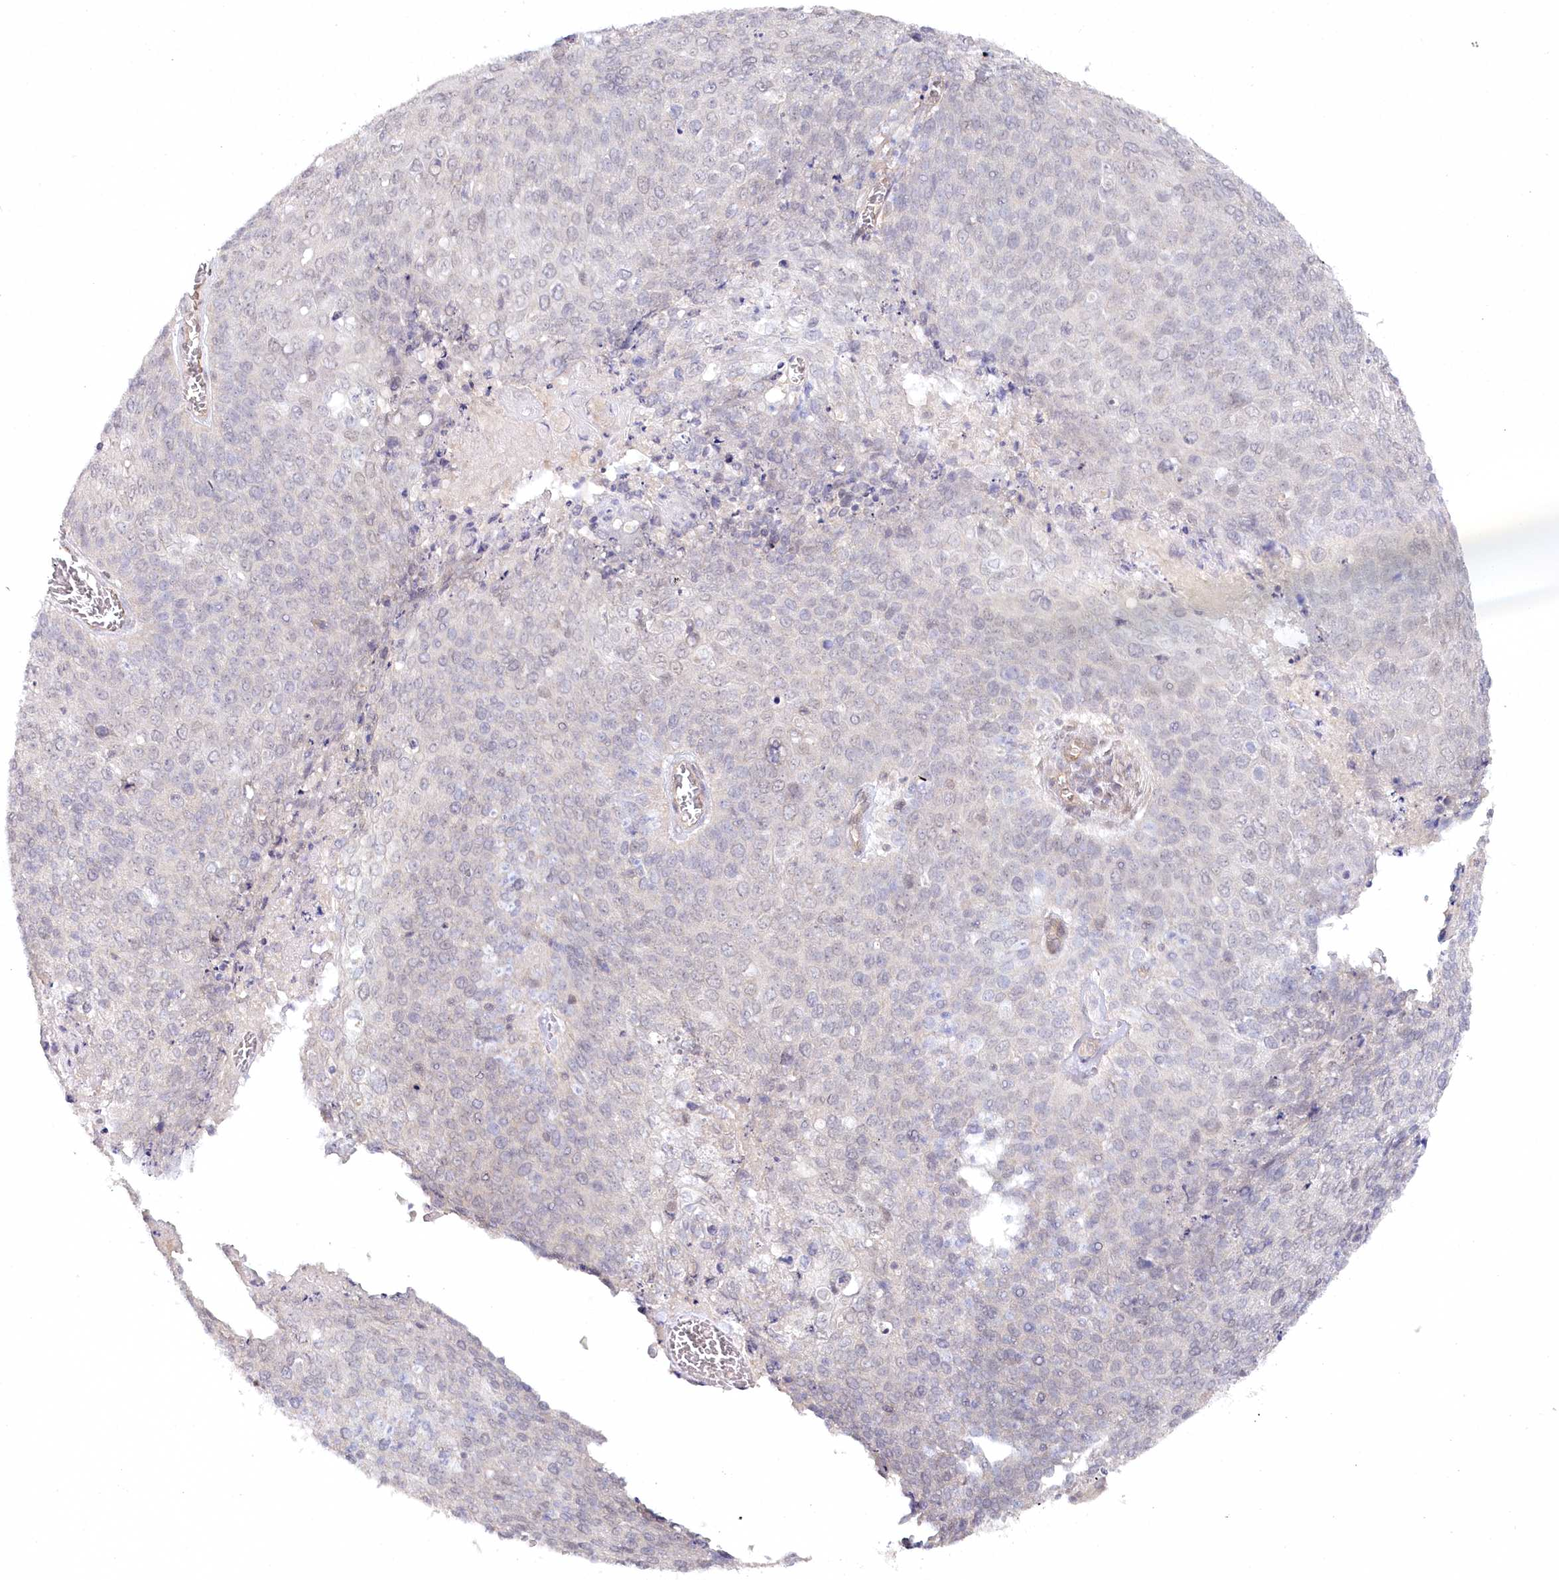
{"staining": {"intensity": "negative", "quantity": "none", "location": "none"}, "tissue": "cervical cancer", "cell_type": "Tumor cells", "image_type": "cancer", "snomed": [{"axis": "morphology", "description": "Squamous cell carcinoma, NOS"}, {"axis": "topography", "description": "Cervix"}], "caption": "Immunohistochemical staining of human cervical squamous cell carcinoma reveals no significant expression in tumor cells.", "gene": "AAMDC", "patient": {"sex": "female", "age": 39}}